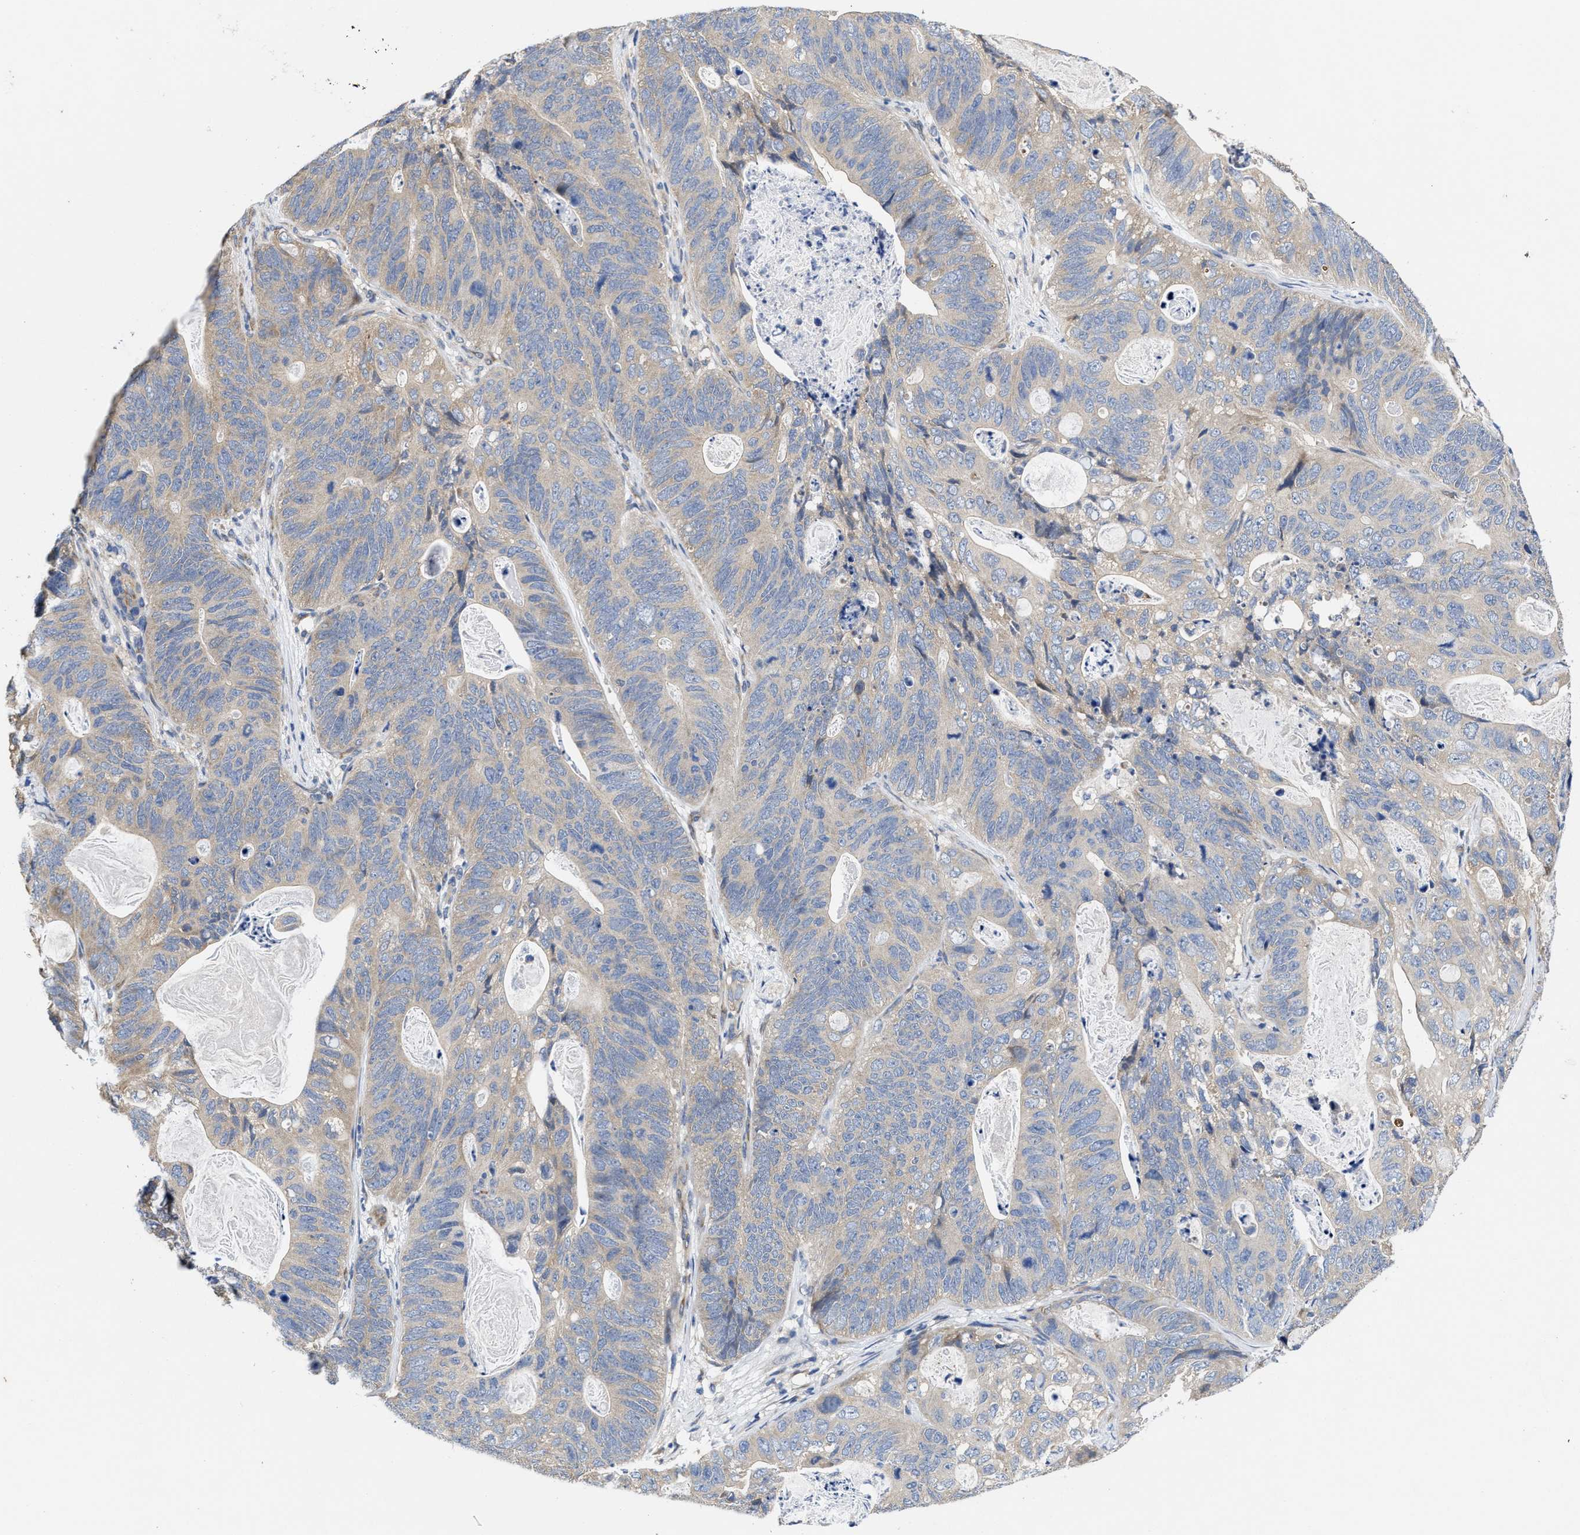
{"staining": {"intensity": "weak", "quantity": "25%-75%", "location": "cytoplasmic/membranous"}, "tissue": "stomach cancer", "cell_type": "Tumor cells", "image_type": "cancer", "snomed": [{"axis": "morphology", "description": "Normal tissue, NOS"}, {"axis": "morphology", "description": "Adenocarcinoma, NOS"}, {"axis": "topography", "description": "Stomach"}], "caption": "Immunohistochemical staining of adenocarcinoma (stomach) reveals low levels of weak cytoplasmic/membranous staining in about 25%-75% of tumor cells. The staining was performed using DAB, with brown indicating positive protein expression. Nuclei are stained blue with hematoxylin.", "gene": "TRAF6", "patient": {"sex": "female", "age": 89}}